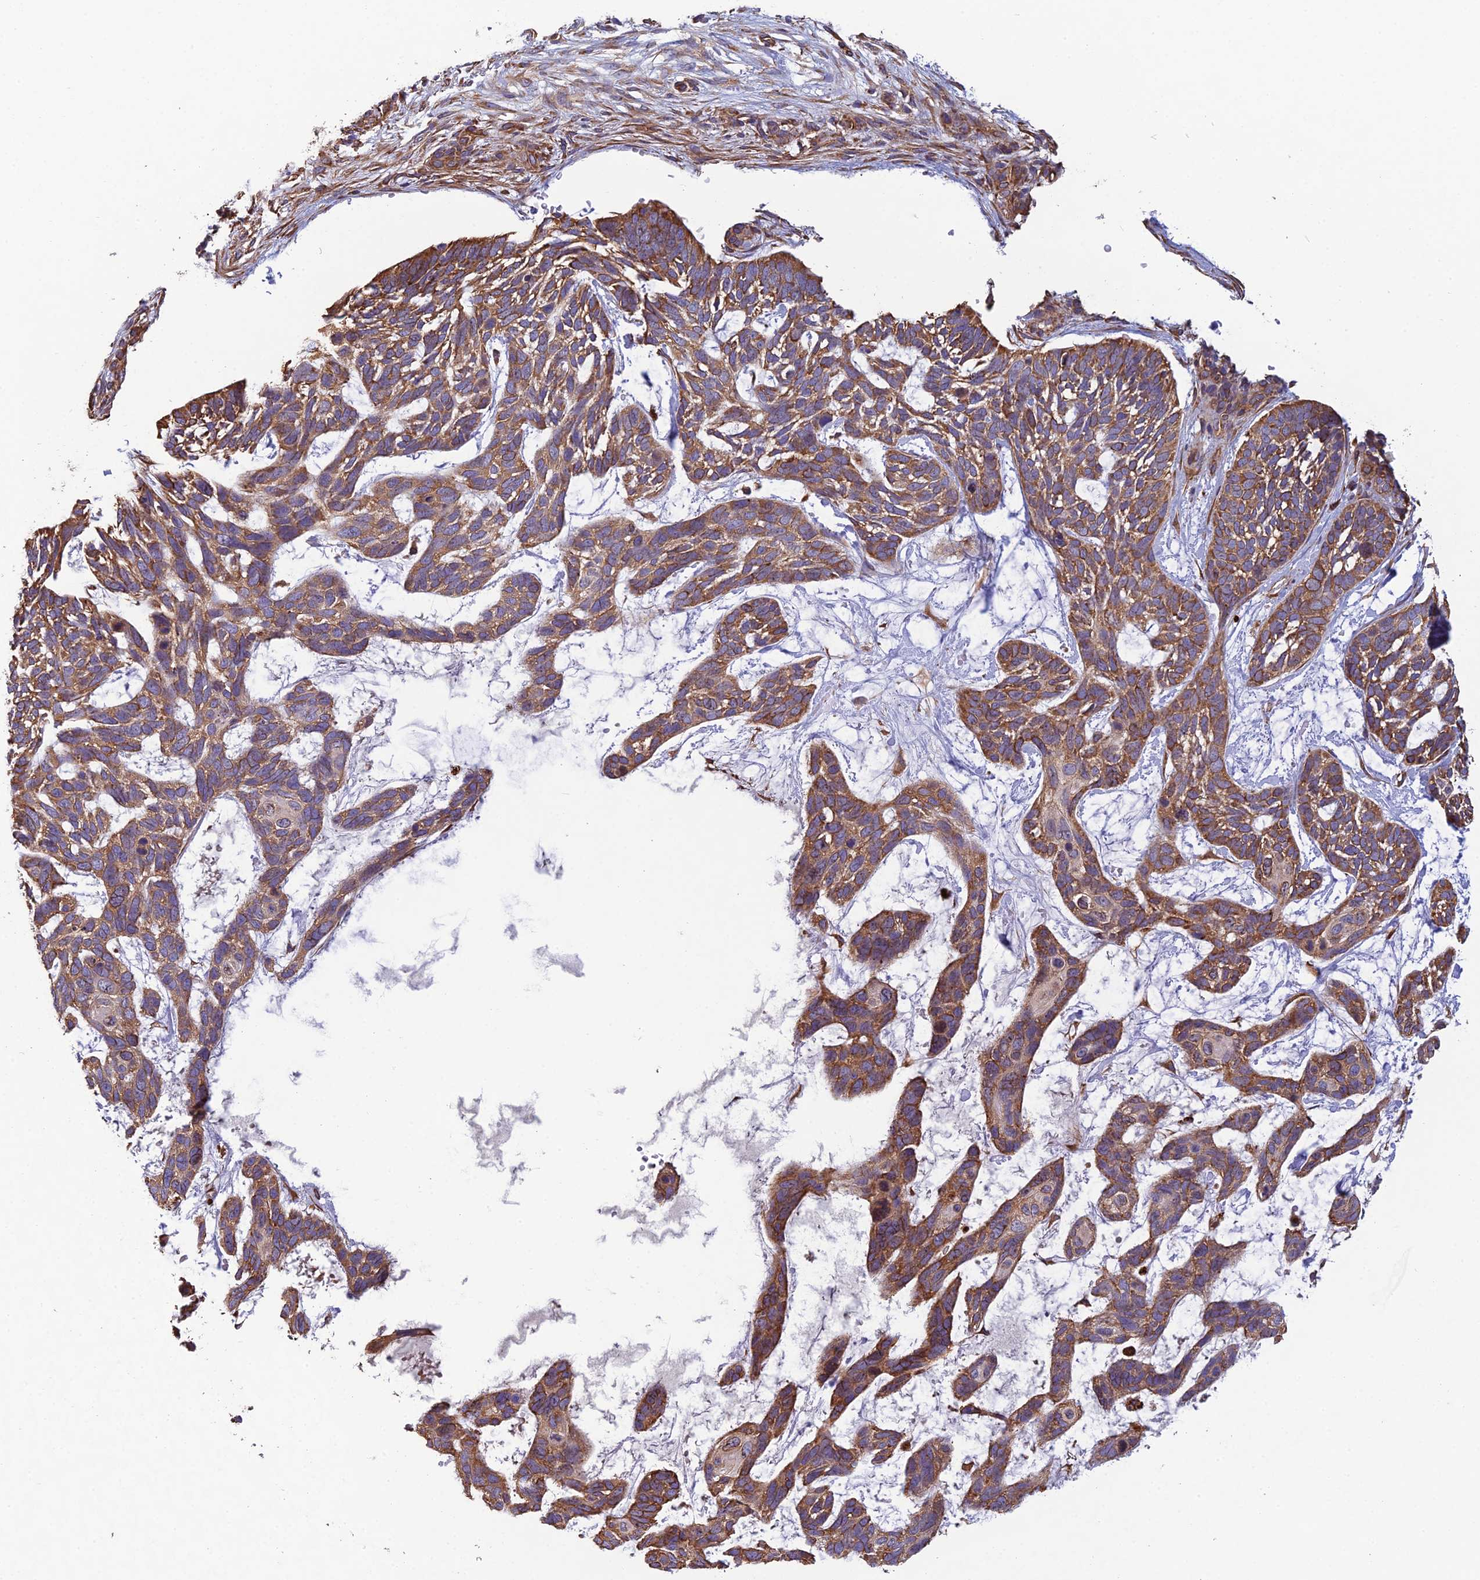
{"staining": {"intensity": "moderate", "quantity": ">75%", "location": "cytoplasmic/membranous"}, "tissue": "skin cancer", "cell_type": "Tumor cells", "image_type": "cancer", "snomed": [{"axis": "morphology", "description": "Basal cell carcinoma"}, {"axis": "topography", "description": "Skin"}], "caption": "Skin cancer (basal cell carcinoma) was stained to show a protein in brown. There is medium levels of moderate cytoplasmic/membranous positivity in approximately >75% of tumor cells.", "gene": "SPDL1", "patient": {"sex": "male", "age": 88}}